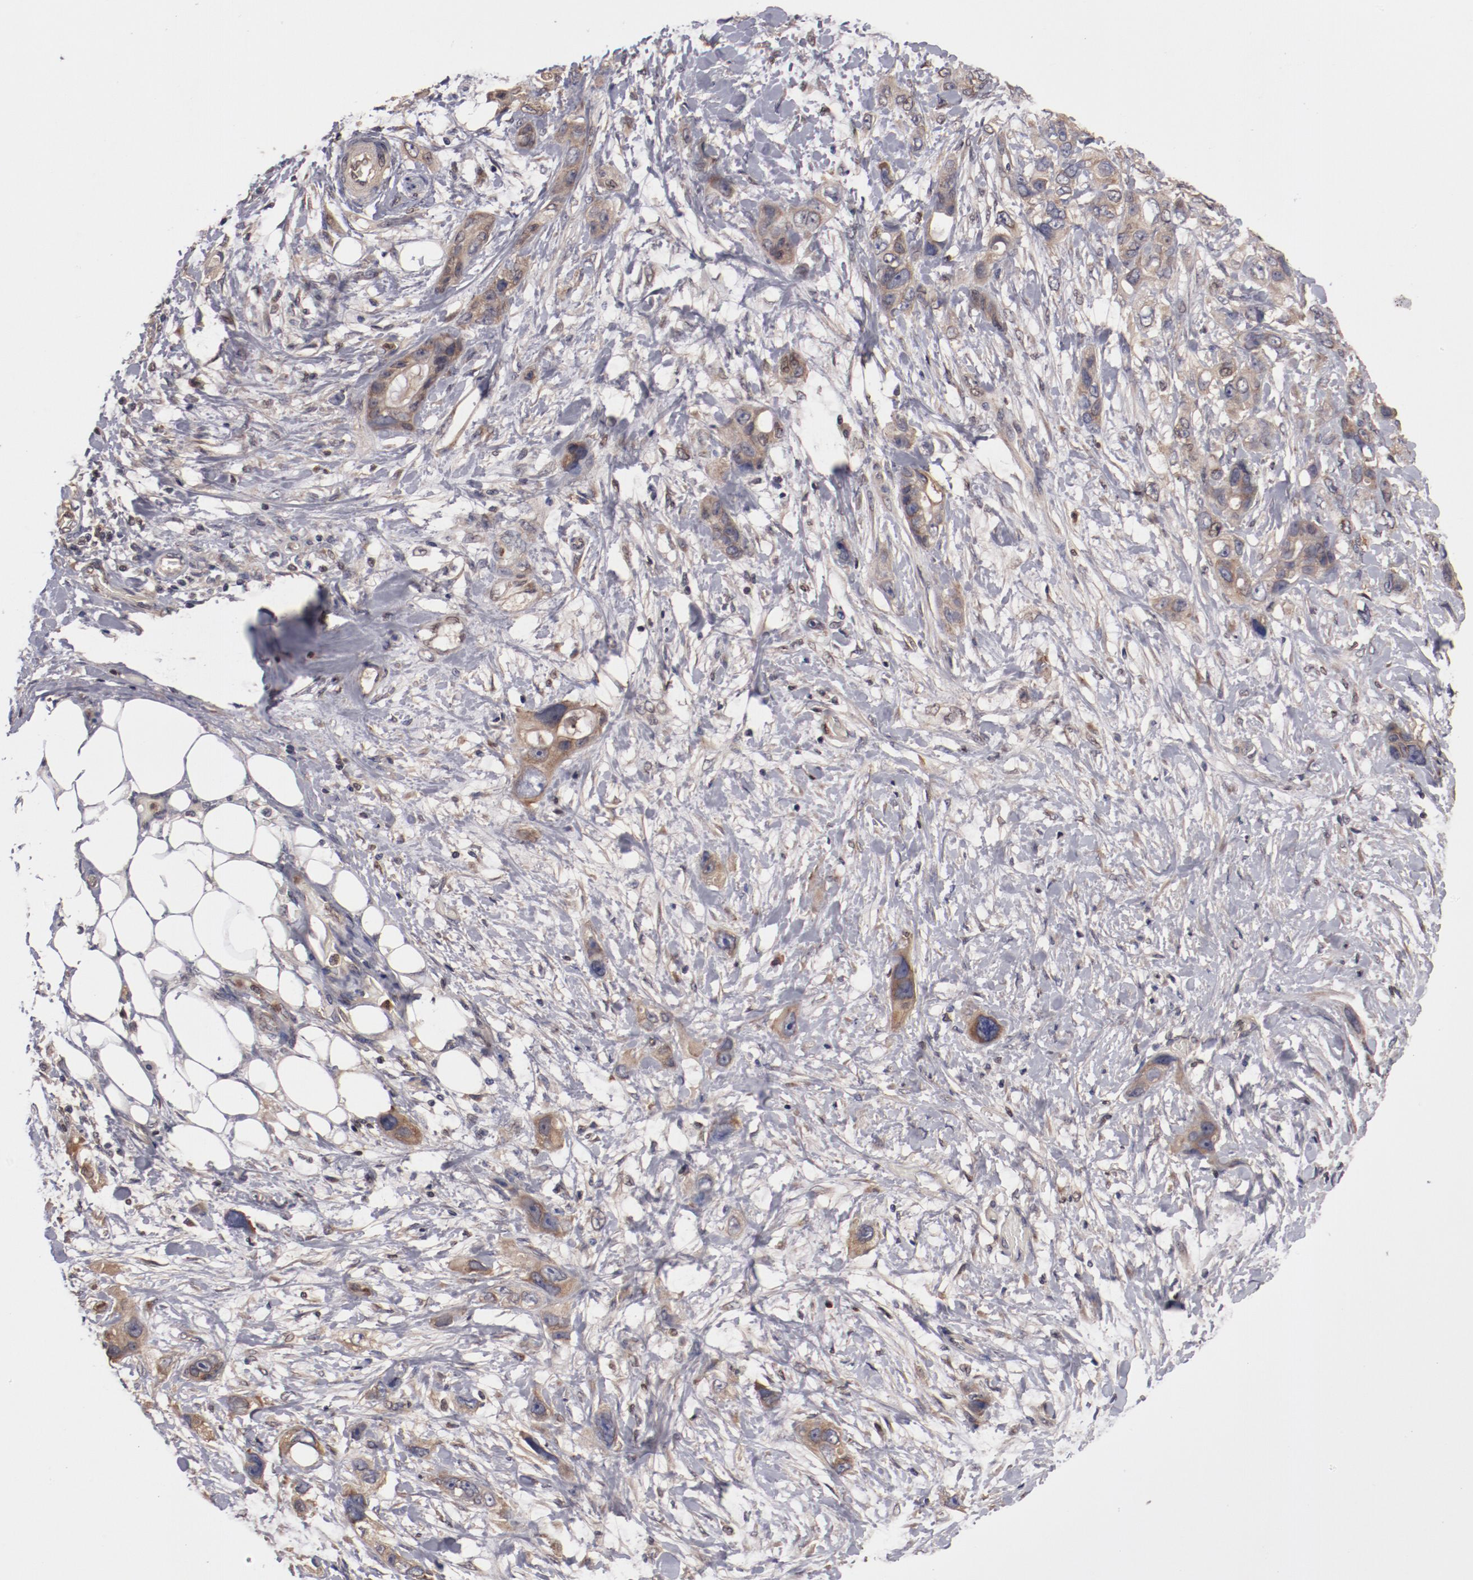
{"staining": {"intensity": "weak", "quantity": ">75%", "location": "cytoplasmic/membranous"}, "tissue": "stomach cancer", "cell_type": "Tumor cells", "image_type": "cancer", "snomed": [{"axis": "morphology", "description": "Adenocarcinoma, NOS"}, {"axis": "topography", "description": "Stomach, upper"}], "caption": "There is low levels of weak cytoplasmic/membranous staining in tumor cells of stomach cancer (adenocarcinoma), as demonstrated by immunohistochemical staining (brown color).", "gene": "SERPINA7", "patient": {"sex": "male", "age": 47}}